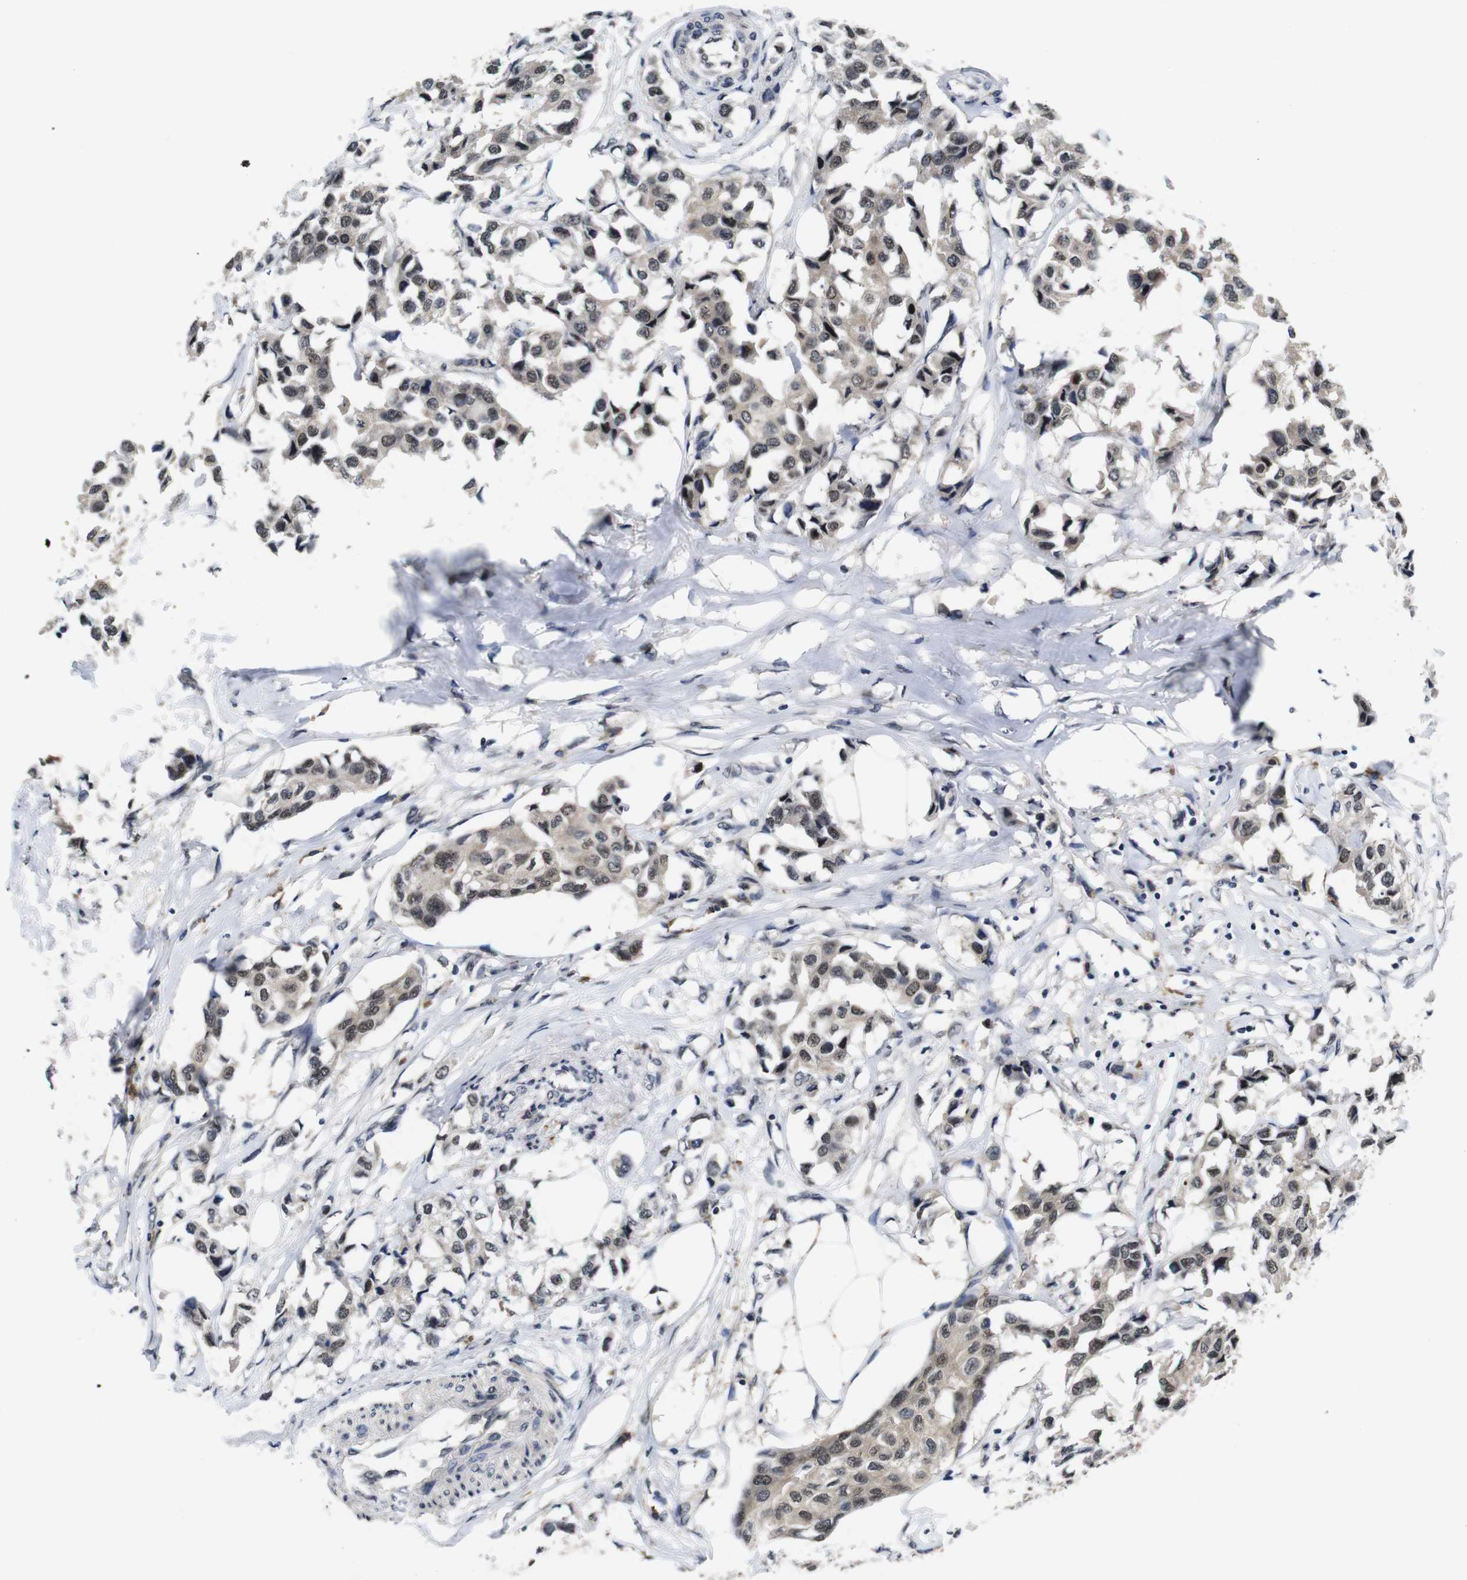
{"staining": {"intensity": "weak", "quantity": ">75%", "location": "cytoplasmic/membranous,nuclear"}, "tissue": "breast cancer", "cell_type": "Tumor cells", "image_type": "cancer", "snomed": [{"axis": "morphology", "description": "Duct carcinoma"}, {"axis": "topography", "description": "Breast"}], "caption": "Protein staining of breast cancer tissue shows weak cytoplasmic/membranous and nuclear positivity in approximately >75% of tumor cells.", "gene": "ZBTB46", "patient": {"sex": "female", "age": 80}}